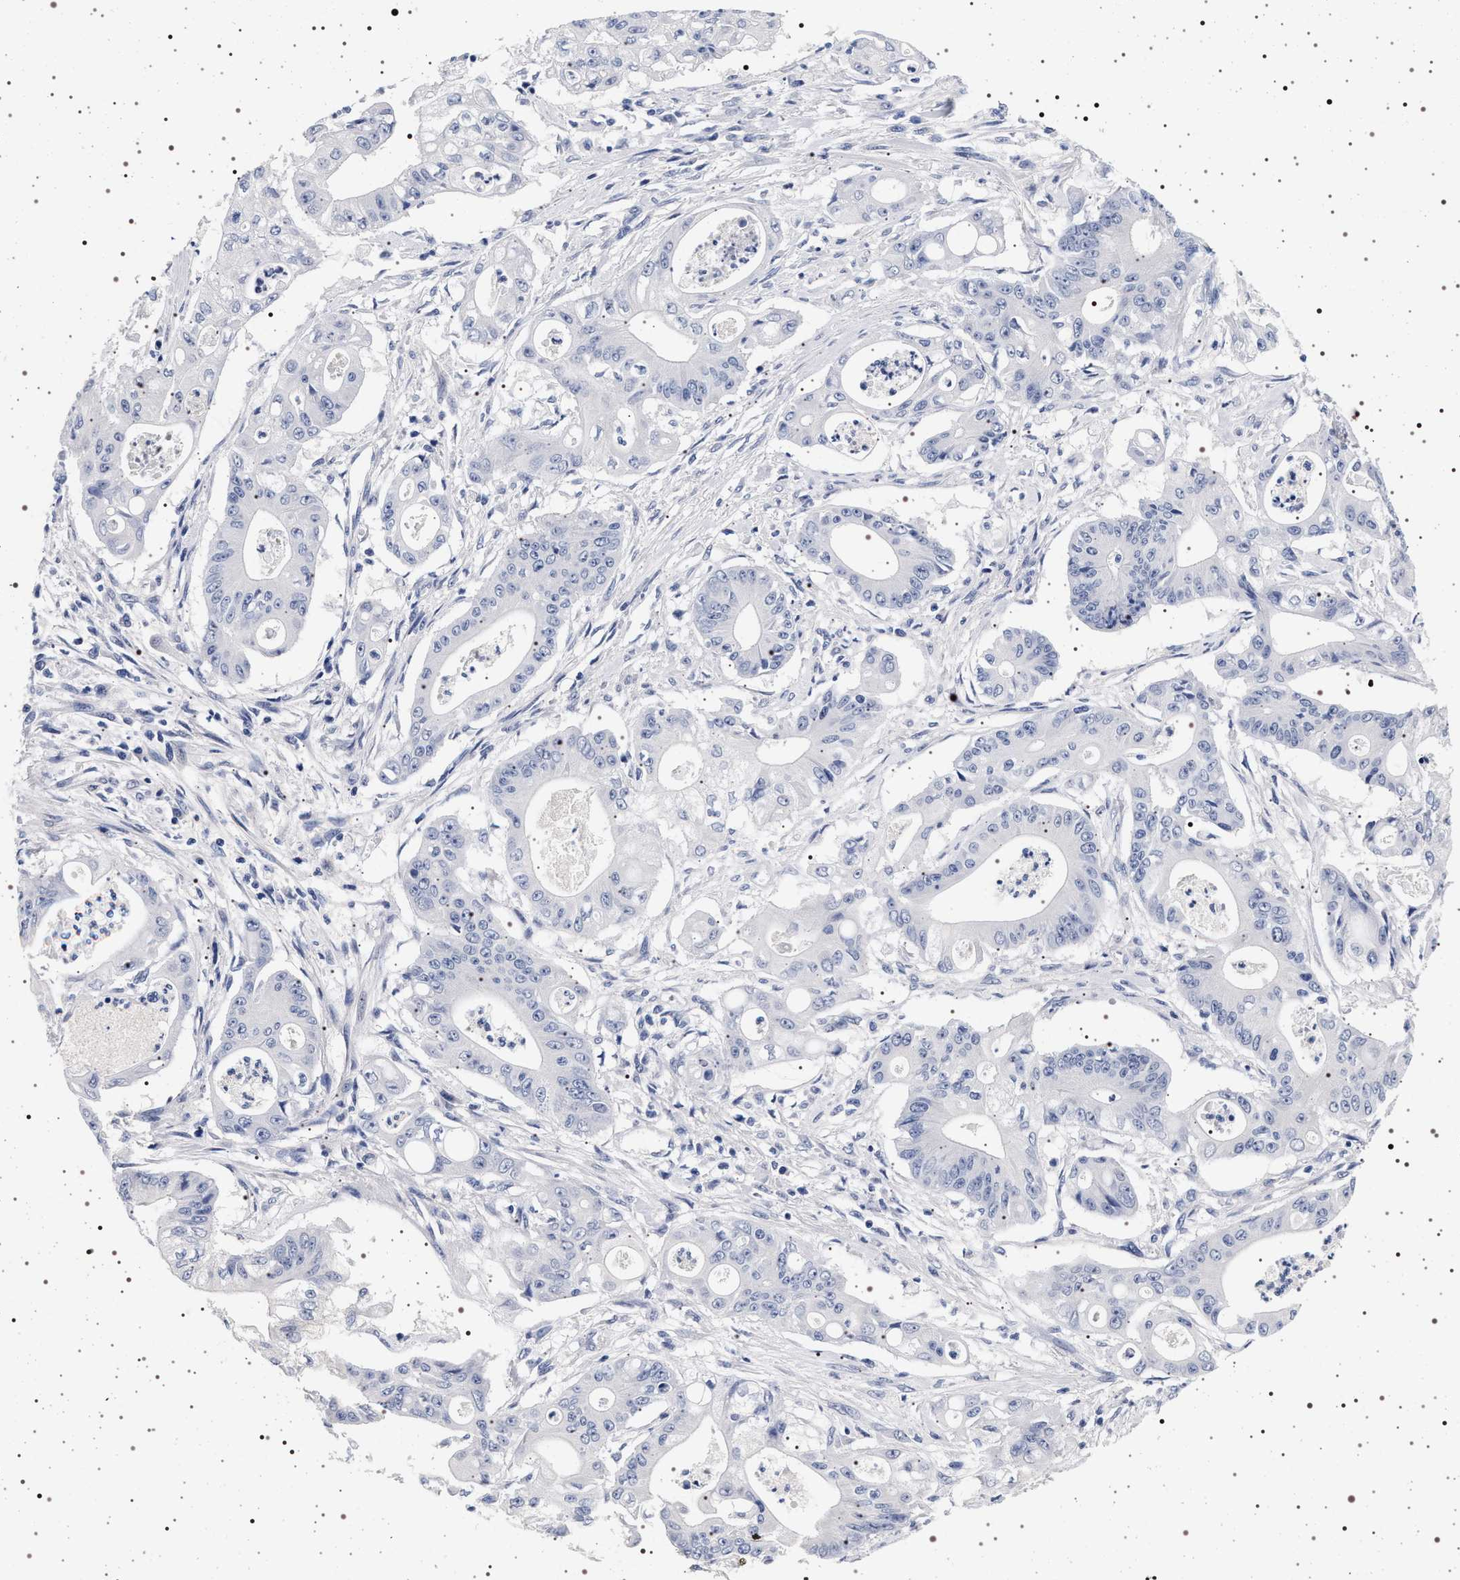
{"staining": {"intensity": "negative", "quantity": "none", "location": "none"}, "tissue": "pancreatic cancer", "cell_type": "Tumor cells", "image_type": "cancer", "snomed": [{"axis": "morphology", "description": "Normal tissue, NOS"}, {"axis": "topography", "description": "Lymph node"}], "caption": "The histopathology image reveals no significant staining in tumor cells of pancreatic cancer. Brightfield microscopy of immunohistochemistry stained with DAB (brown) and hematoxylin (blue), captured at high magnification.", "gene": "MAPK10", "patient": {"sex": "male", "age": 62}}